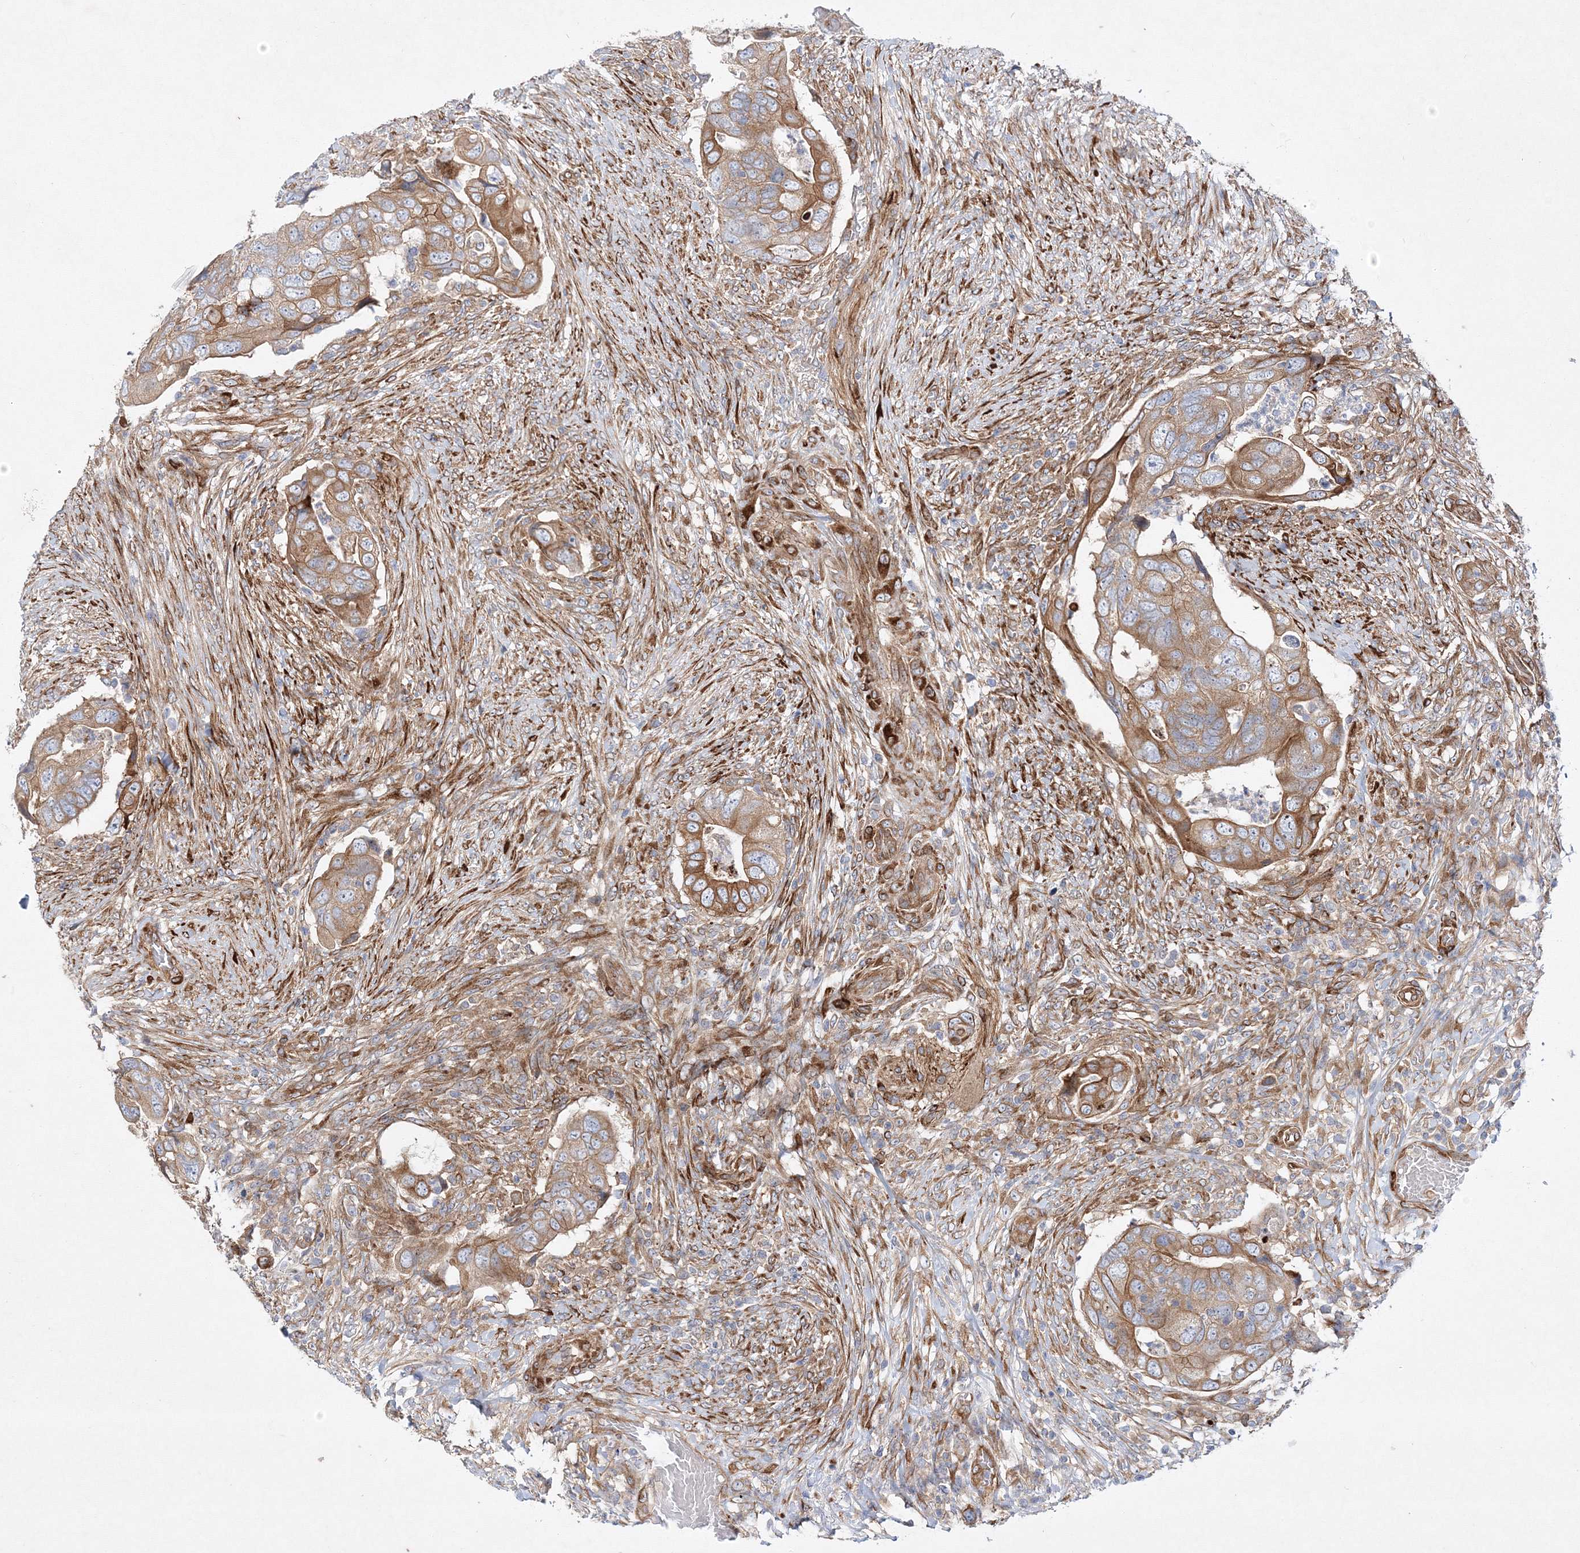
{"staining": {"intensity": "moderate", "quantity": ">75%", "location": "cytoplasmic/membranous"}, "tissue": "colorectal cancer", "cell_type": "Tumor cells", "image_type": "cancer", "snomed": [{"axis": "morphology", "description": "Adenocarcinoma, NOS"}, {"axis": "topography", "description": "Rectum"}], "caption": "The micrograph shows staining of colorectal cancer, revealing moderate cytoplasmic/membranous protein positivity (brown color) within tumor cells.", "gene": "ZFYVE16", "patient": {"sex": "male", "age": 63}}